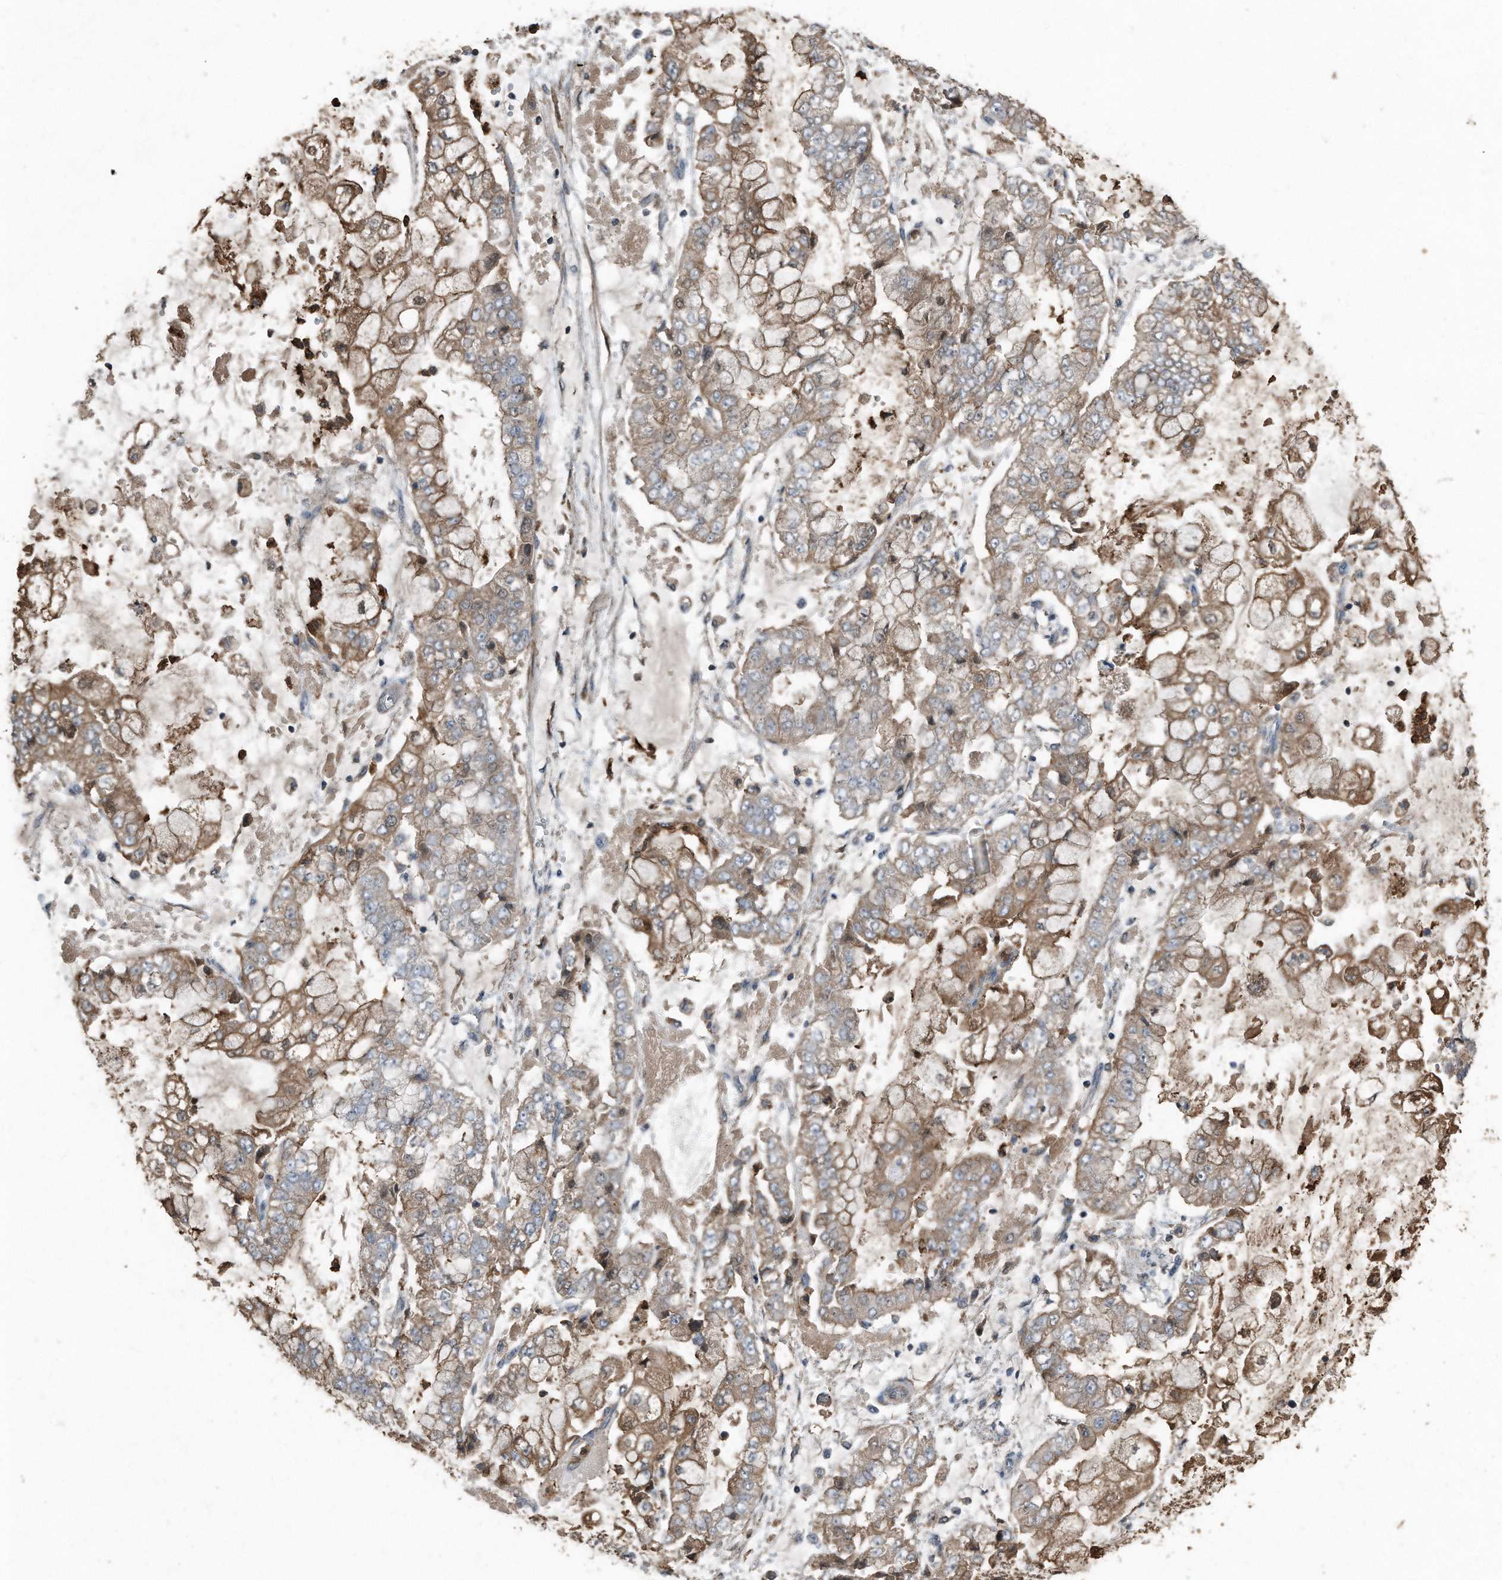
{"staining": {"intensity": "moderate", "quantity": ">75%", "location": "cytoplasmic/membranous"}, "tissue": "stomach cancer", "cell_type": "Tumor cells", "image_type": "cancer", "snomed": [{"axis": "morphology", "description": "Adenocarcinoma, NOS"}, {"axis": "topography", "description": "Stomach"}], "caption": "The histopathology image exhibits a brown stain indicating the presence of a protein in the cytoplasmic/membranous of tumor cells in adenocarcinoma (stomach). The staining is performed using DAB (3,3'-diaminobenzidine) brown chromogen to label protein expression. The nuclei are counter-stained blue using hematoxylin.", "gene": "C9", "patient": {"sex": "male", "age": 76}}